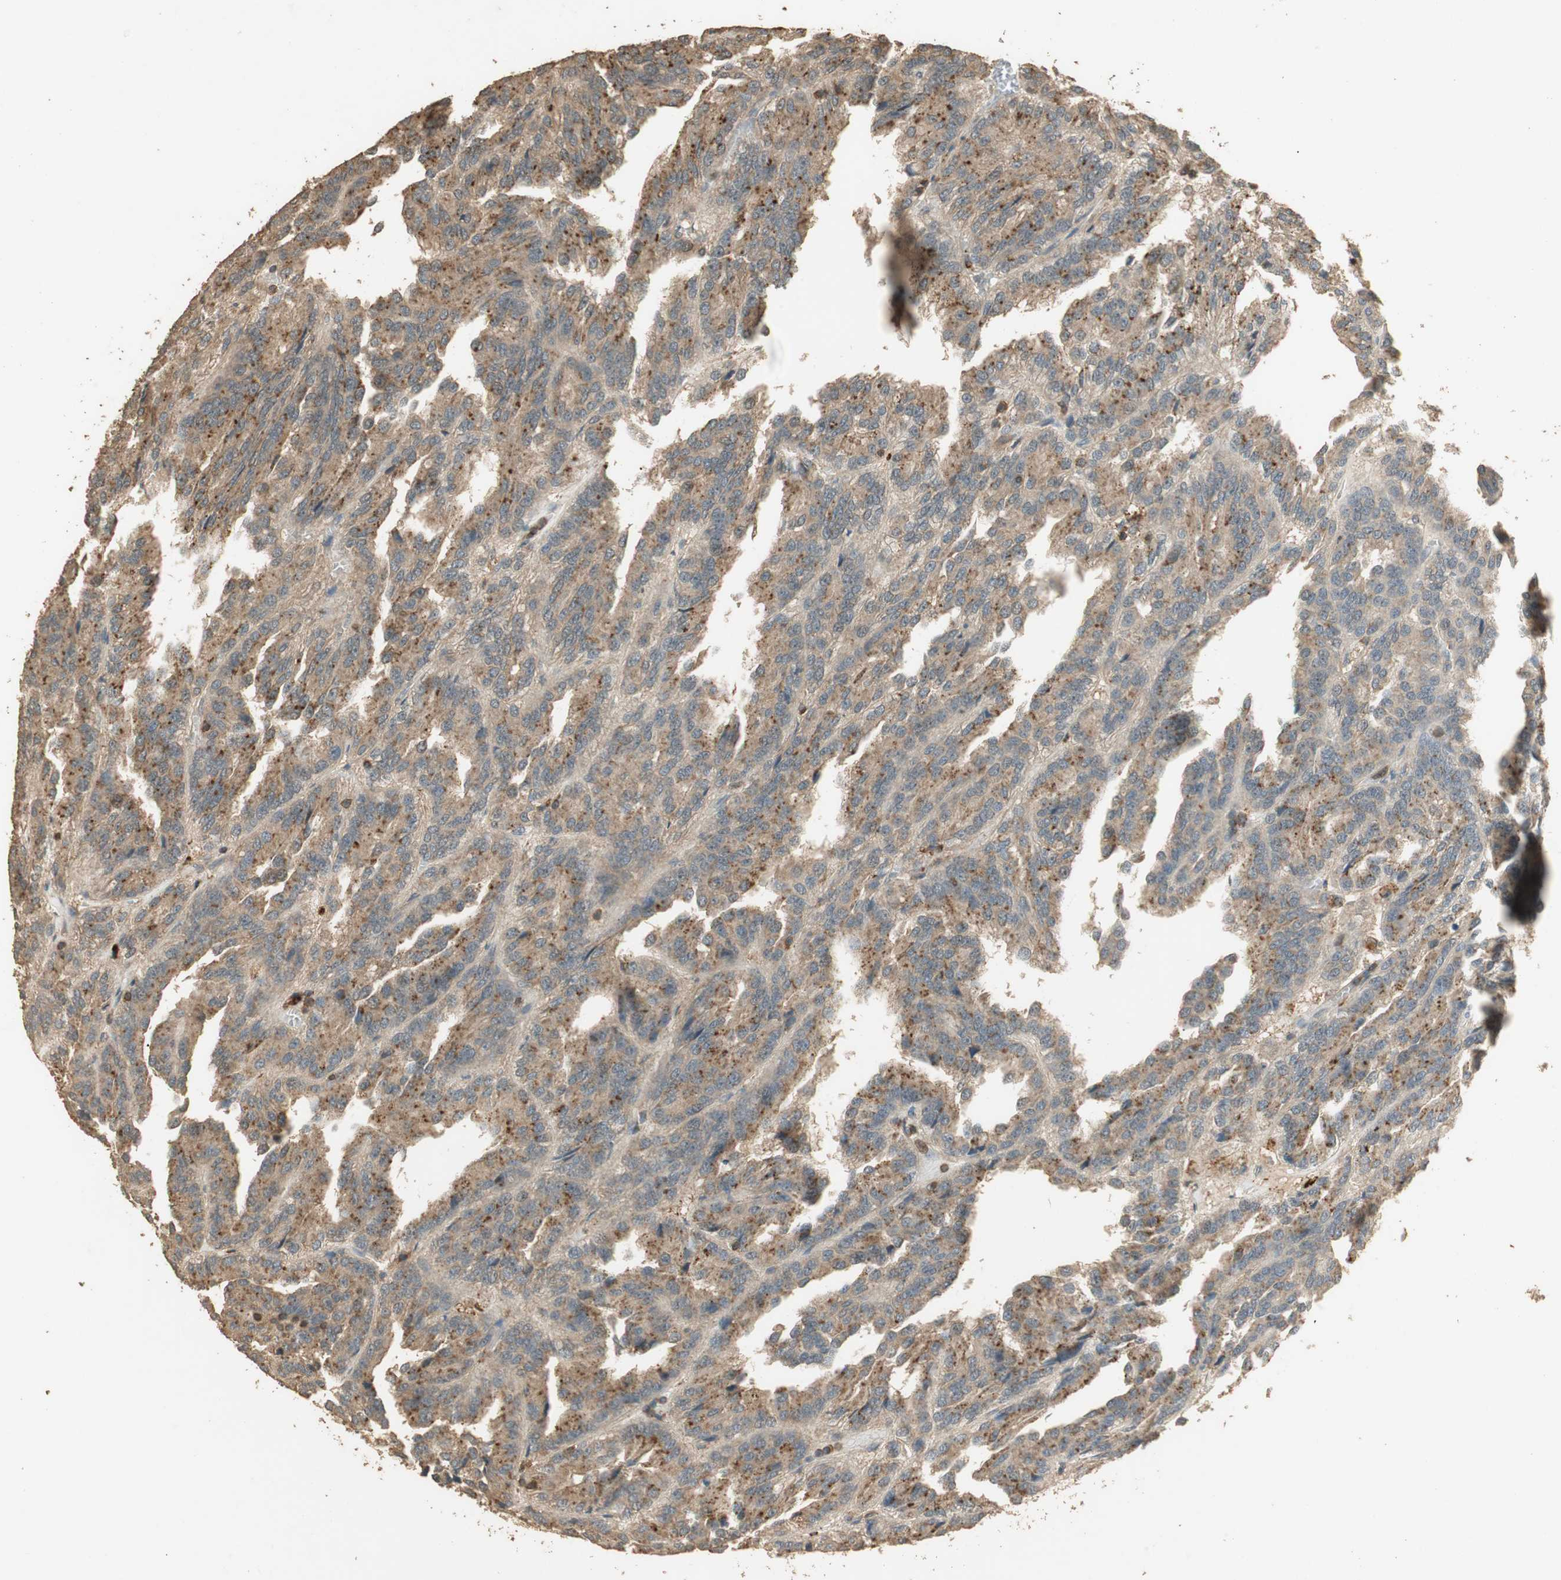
{"staining": {"intensity": "moderate", "quantity": "25%-75%", "location": "cytoplasmic/membranous"}, "tissue": "renal cancer", "cell_type": "Tumor cells", "image_type": "cancer", "snomed": [{"axis": "morphology", "description": "Adenocarcinoma, NOS"}, {"axis": "topography", "description": "Kidney"}], "caption": "Immunohistochemical staining of renal cancer exhibits medium levels of moderate cytoplasmic/membranous expression in approximately 25%-75% of tumor cells. Using DAB (brown) and hematoxylin (blue) stains, captured at high magnification using brightfield microscopy.", "gene": "USP2", "patient": {"sex": "male", "age": 46}}